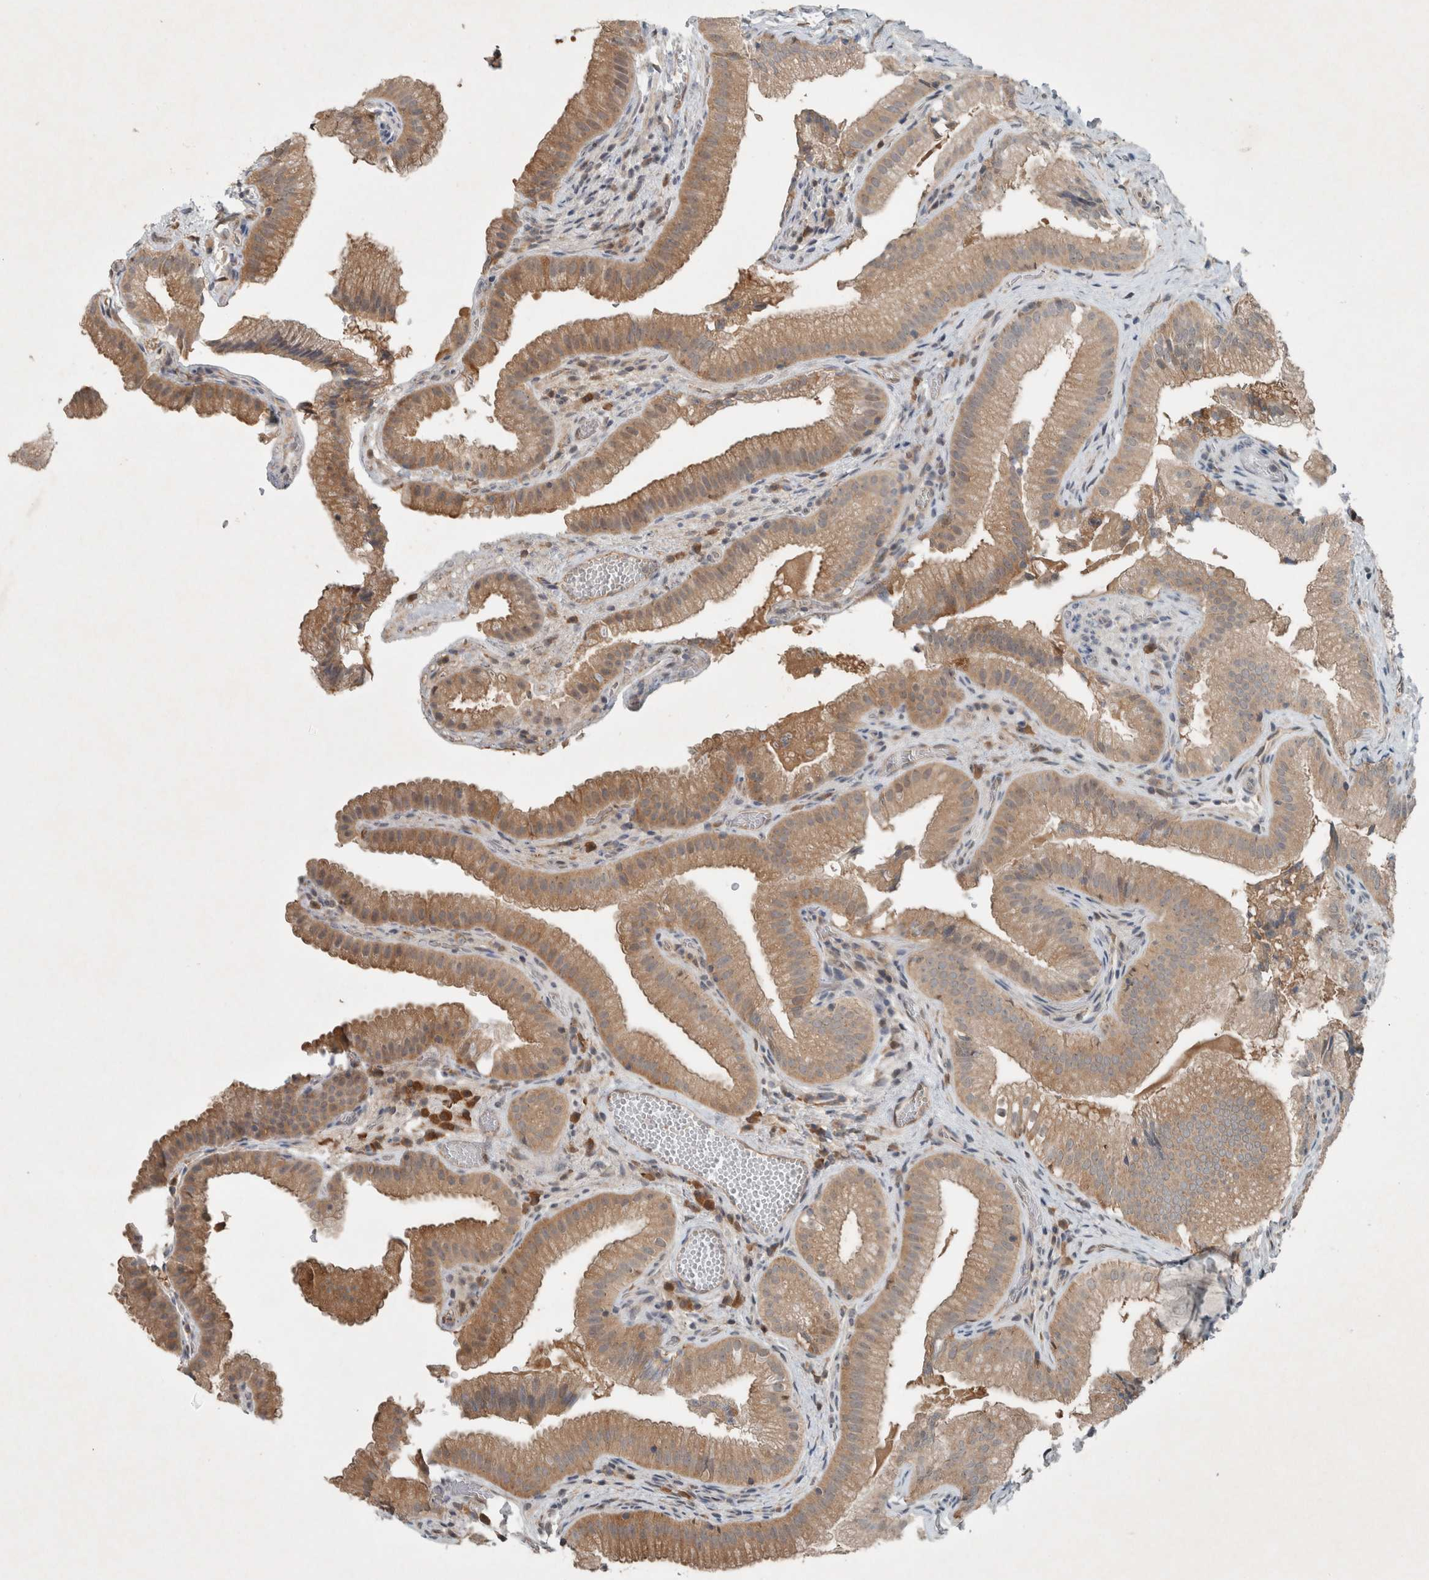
{"staining": {"intensity": "moderate", "quantity": ">75%", "location": "cytoplasmic/membranous"}, "tissue": "gallbladder", "cell_type": "Glandular cells", "image_type": "normal", "snomed": [{"axis": "morphology", "description": "Normal tissue, NOS"}, {"axis": "topography", "description": "Gallbladder"}], "caption": "An immunohistochemistry photomicrograph of normal tissue is shown. Protein staining in brown labels moderate cytoplasmic/membranous positivity in gallbladder within glandular cells.", "gene": "ENSG00000285245", "patient": {"sex": "female", "age": 30}}